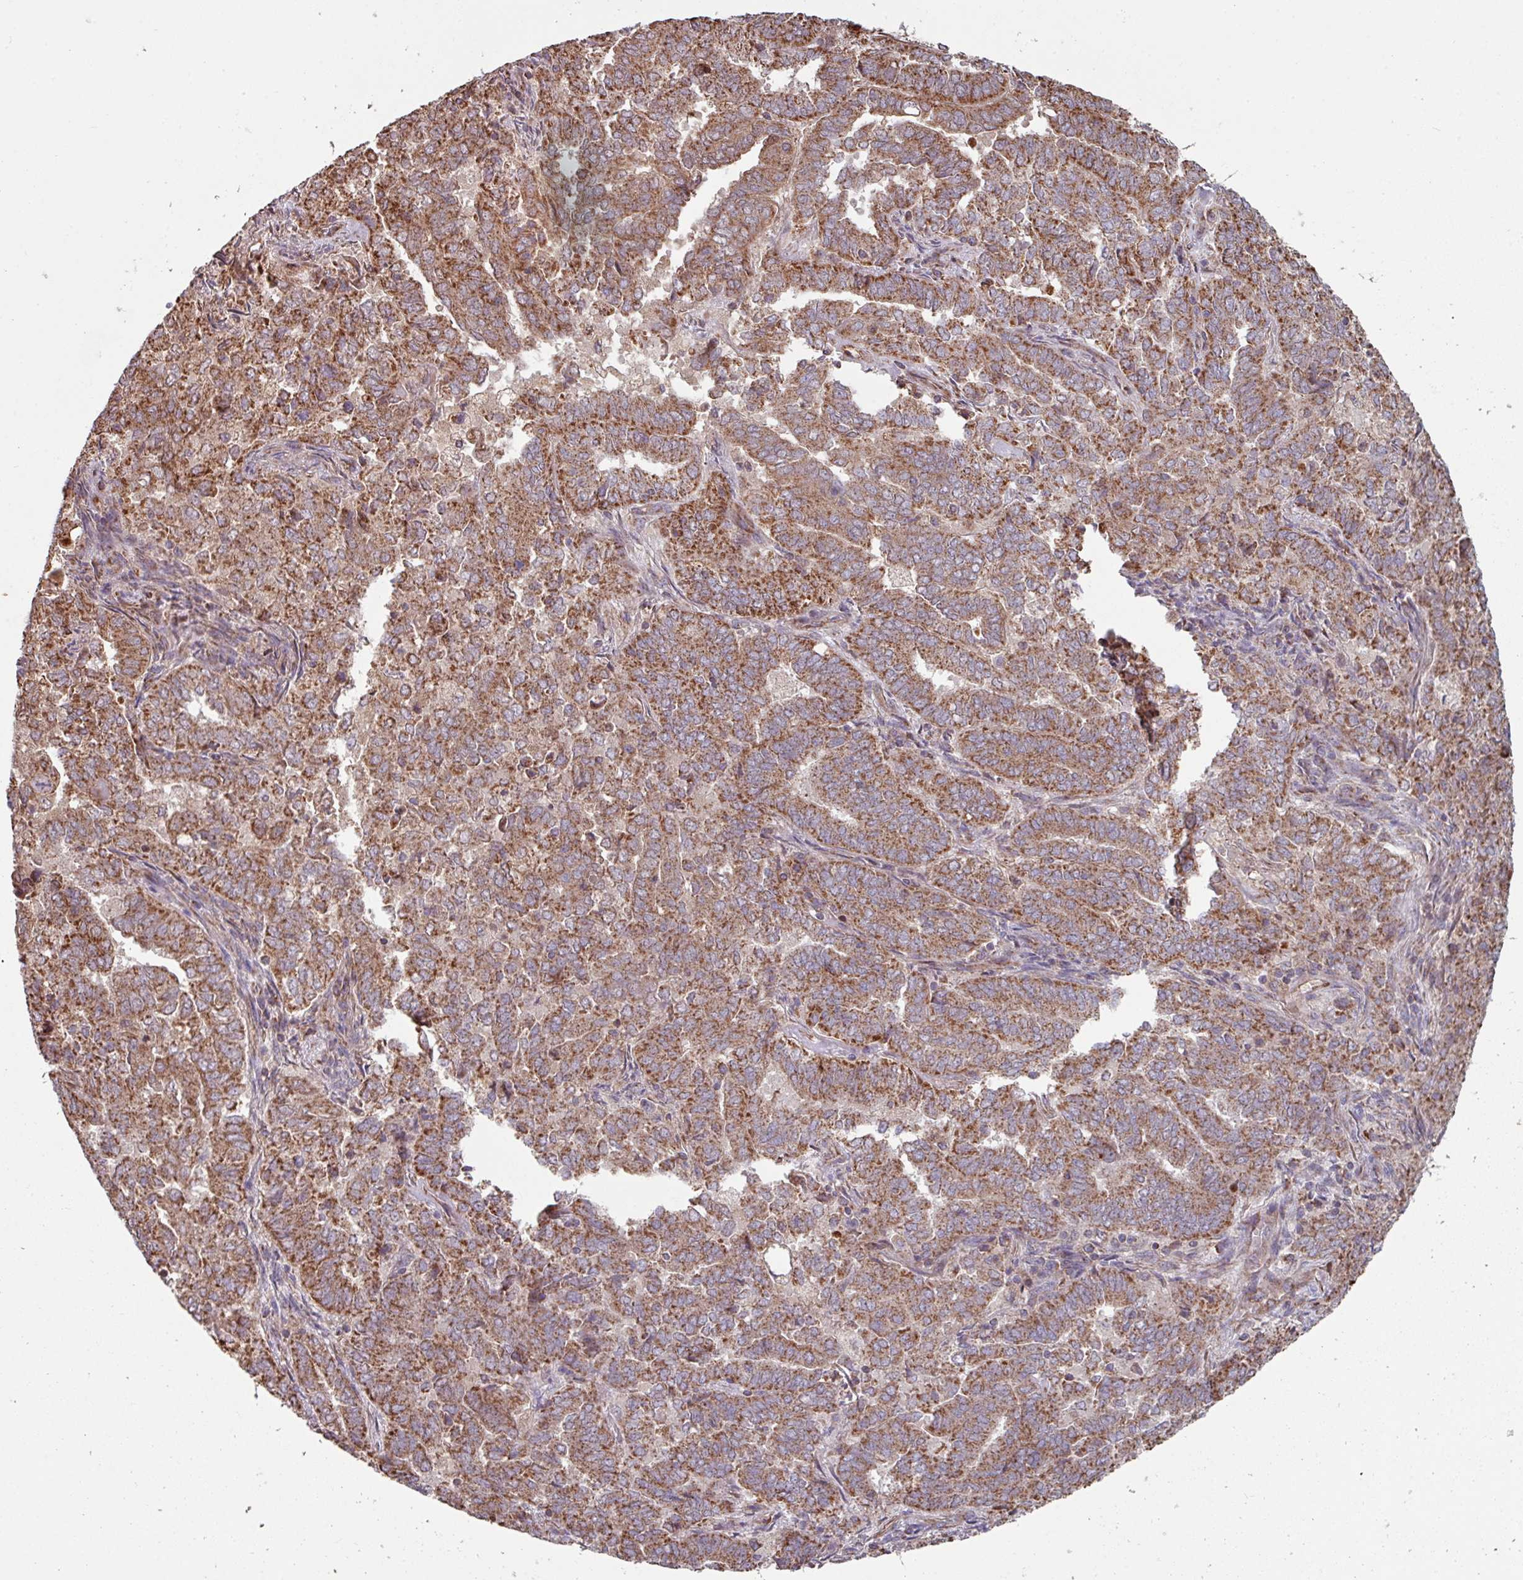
{"staining": {"intensity": "moderate", "quantity": ">75%", "location": "cytoplasmic/membranous"}, "tissue": "endometrial cancer", "cell_type": "Tumor cells", "image_type": "cancer", "snomed": [{"axis": "morphology", "description": "Adenocarcinoma, NOS"}, {"axis": "topography", "description": "Endometrium"}], "caption": "Protein analysis of adenocarcinoma (endometrial) tissue displays moderate cytoplasmic/membranous staining in about >75% of tumor cells.", "gene": "COX7C", "patient": {"sex": "female", "age": 72}}